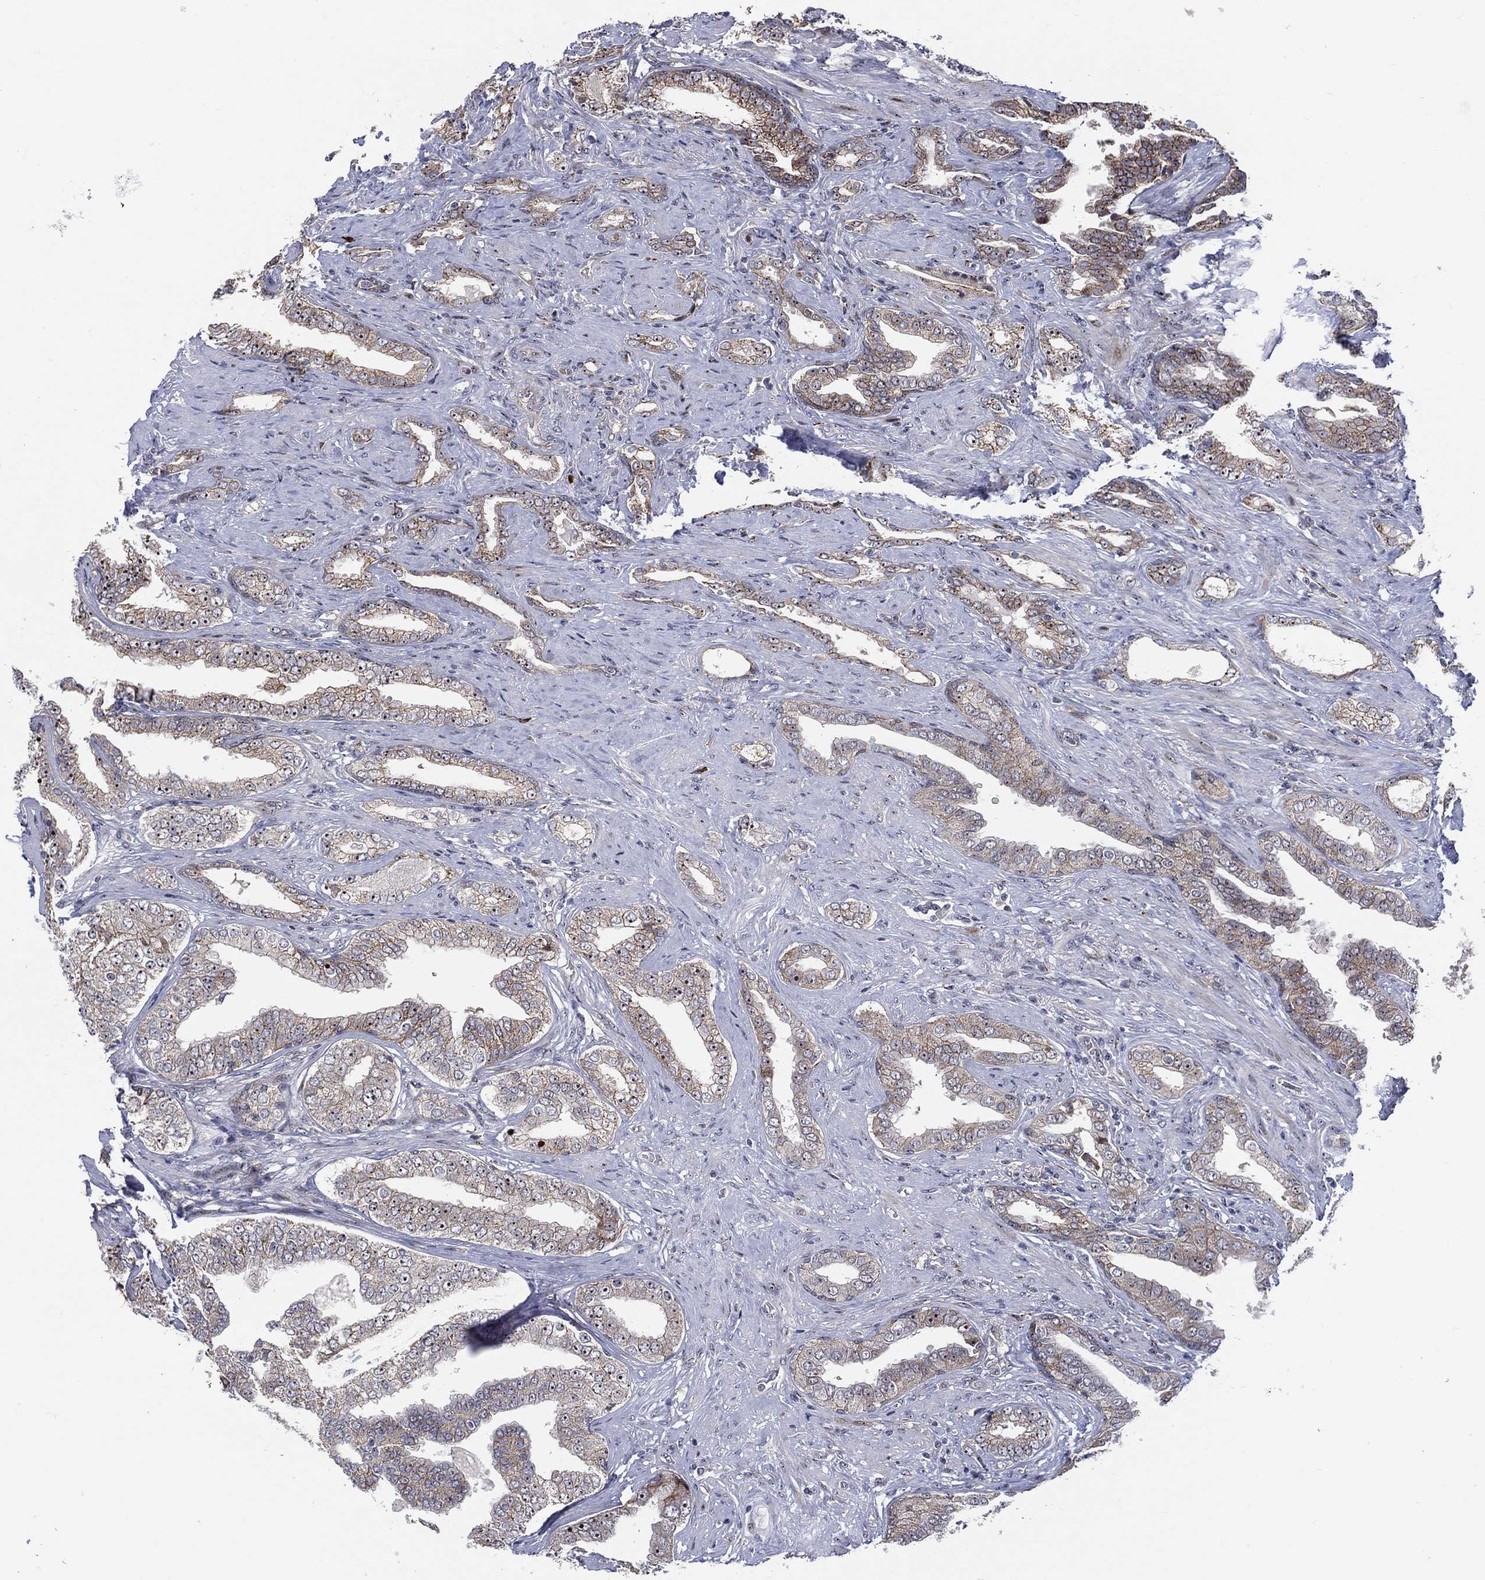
{"staining": {"intensity": "moderate", "quantity": "25%-75%", "location": "cytoplasmic/membranous"}, "tissue": "prostate cancer", "cell_type": "Tumor cells", "image_type": "cancer", "snomed": [{"axis": "morphology", "description": "Adenocarcinoma, Low grade"}, {"axis": "topography", "description": "Prostate and seminal vesicle, NOS"}], "caption": "Adenocarcinoma (low-grade) (prostate) stained for a protein reveals moderate cytoplasmic/membranous positivity in tumor cells. The protein of interest is shown in brown color, while the nuclei are stained blue.", "gene": "VHL", "patient": {"sex": "male", "age": 61}}